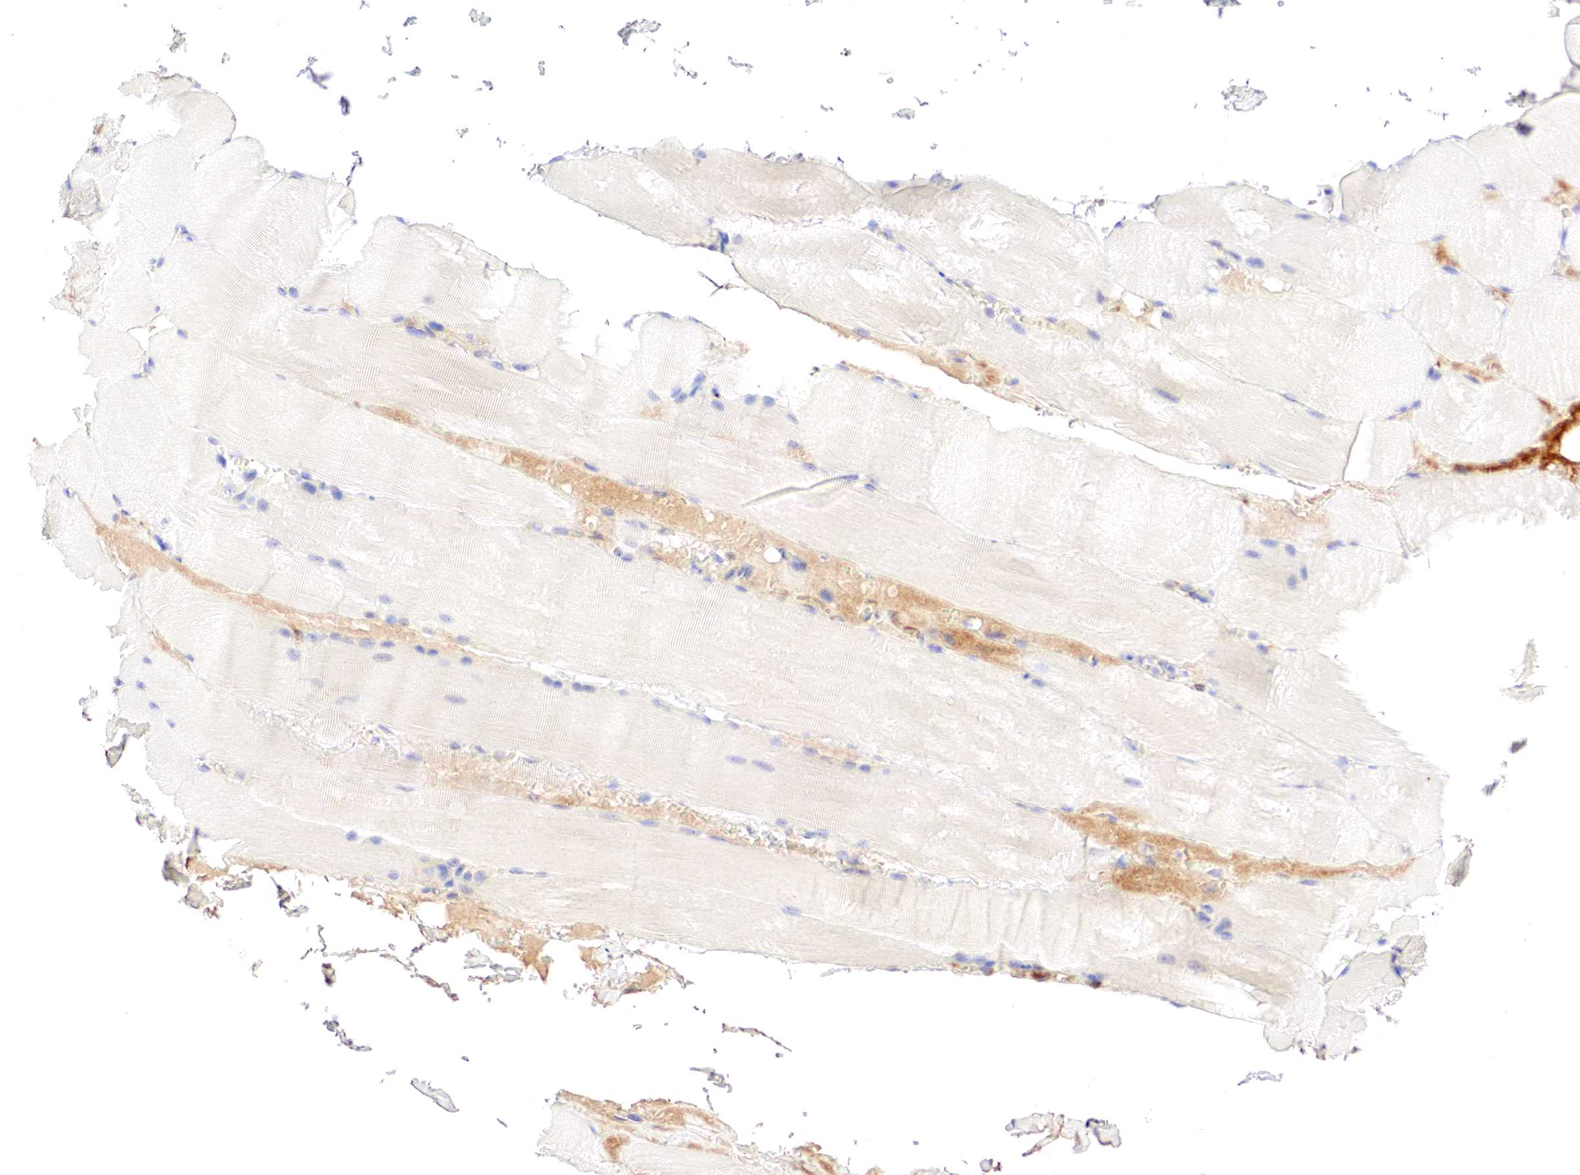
{"staining": {"intensity": "negative", "quantity": "none", "location": "none"}, "tissue": "skeletal muscle", "cell_type": "Myocytes", "image_type": "normal", "snomed": [{"axis": "morphology", "description": "Normal tissue, NOS"}, {"axis": "topography", "description": "Skeletal muscle"}], "caption": "Immunohistochemistry histopathology image of benign skeletal muscle: skeletal muscle stained with DAB (3,3'-diaminobenzidine) exhibits no significant protein staining in myocytes.", "gene": "GATA1", "patient": {"sex": "male", "age": 71}}